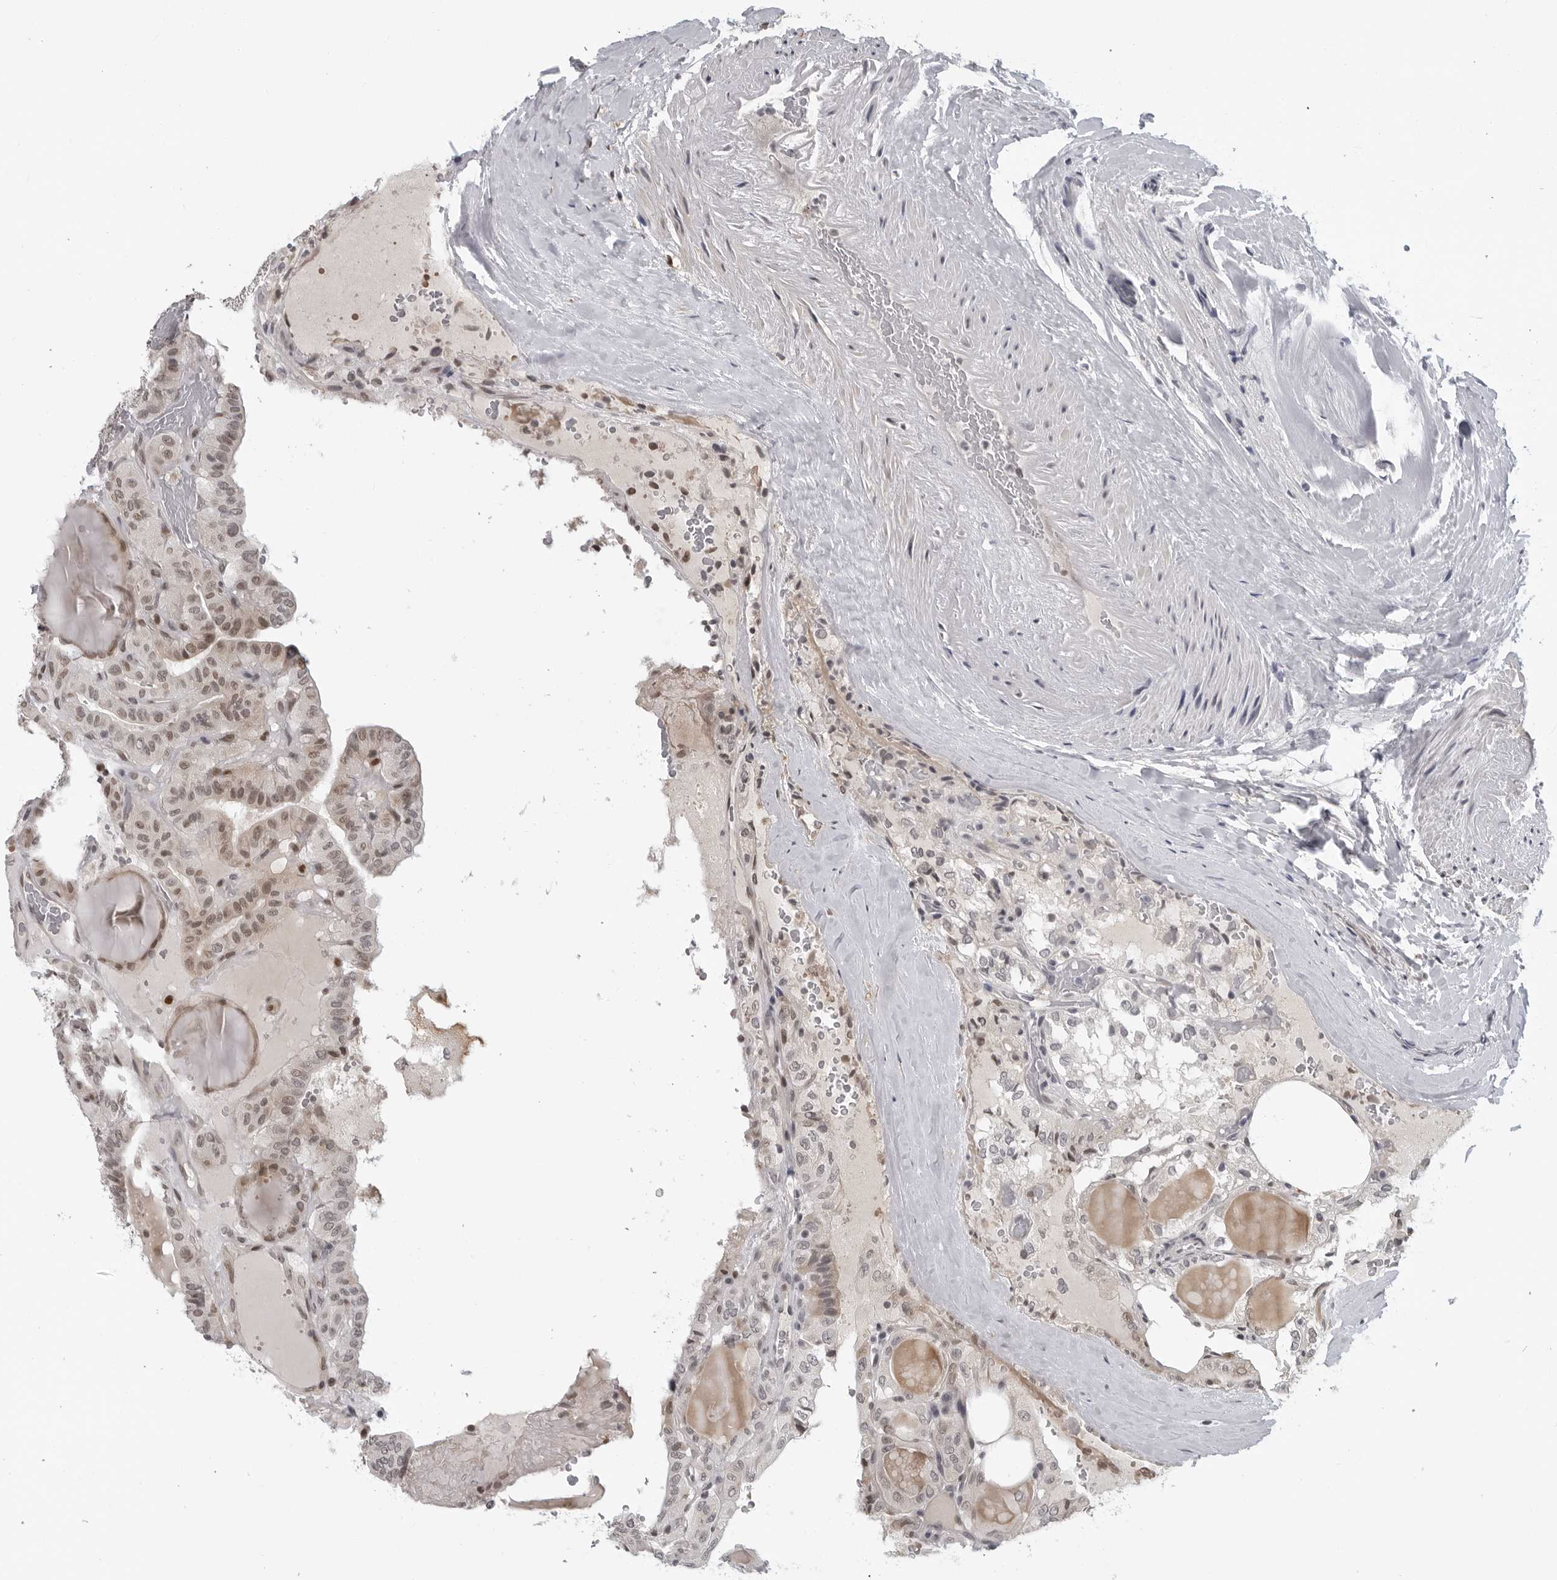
{"staining": {"intensity": "moderate", "quantity": "25%-75%", "location": "nuclear"}, "tissue": "thyroid cancer", "cell_type": "Tumor cells", "image_type": "cancer", "snomed": [{"axis": "morphology", "description": "Papillary adenocarcinoma, NOS"}, {"axis": "topography", "description": "Thyroid gland"}], "caption": "Moderate nuclear protein positivity is present in about 25%-75% of tumor cells in thyroid papillary adenocarcinoma. The protein of interest is shown in brown color, while the nuclei are stained blue.", "gene": "MAF", "patient": {"sex": "male", "age": 77}}